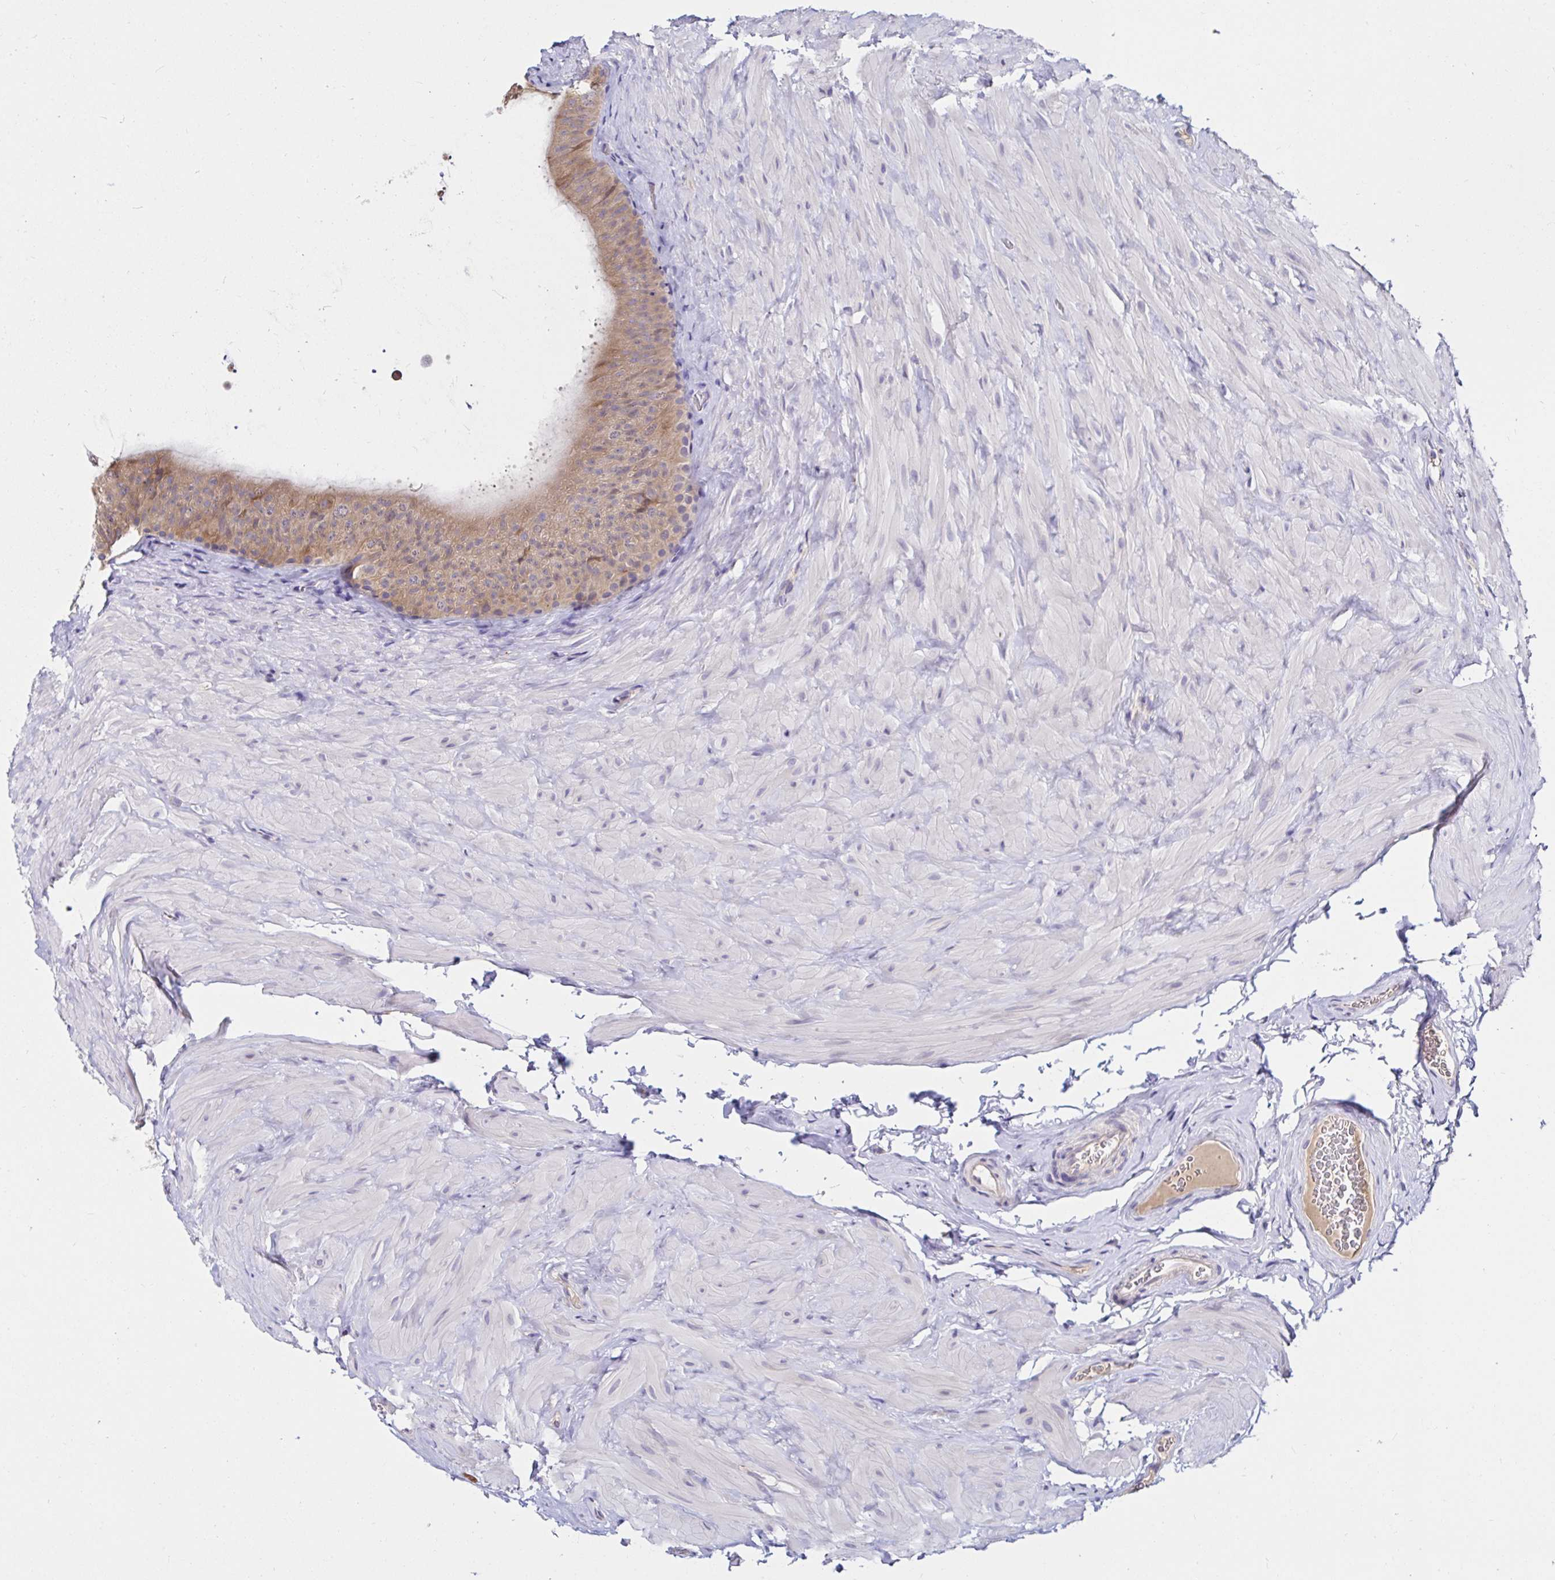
{"staining": {"intensity": "moderate", "quantity": ">75%", "location": "cytoplasmic/membranous"}, "tissue": "epididymis", "cell_type": "Glandular cells", "image_type": "normal", "snomed": [{"axis": "morphology", "description": "Normal tissue, NOS"}, {"axis": "topography", "description": "Epididymis, spermatic cord, NOS"}, {"axis": "topography", "description": "Epididymis"}], "caption": "Immunohistochemical staining of benign human epididymis demonstrates moderate cytoplasmic/membranous protein expression in approximately >75% of glandular cells. (DAB IHC, brown staining for protein, blue staining for nuclei).", "gene": "VSIG2", "patient": {"sex": "male", "age": 31}}